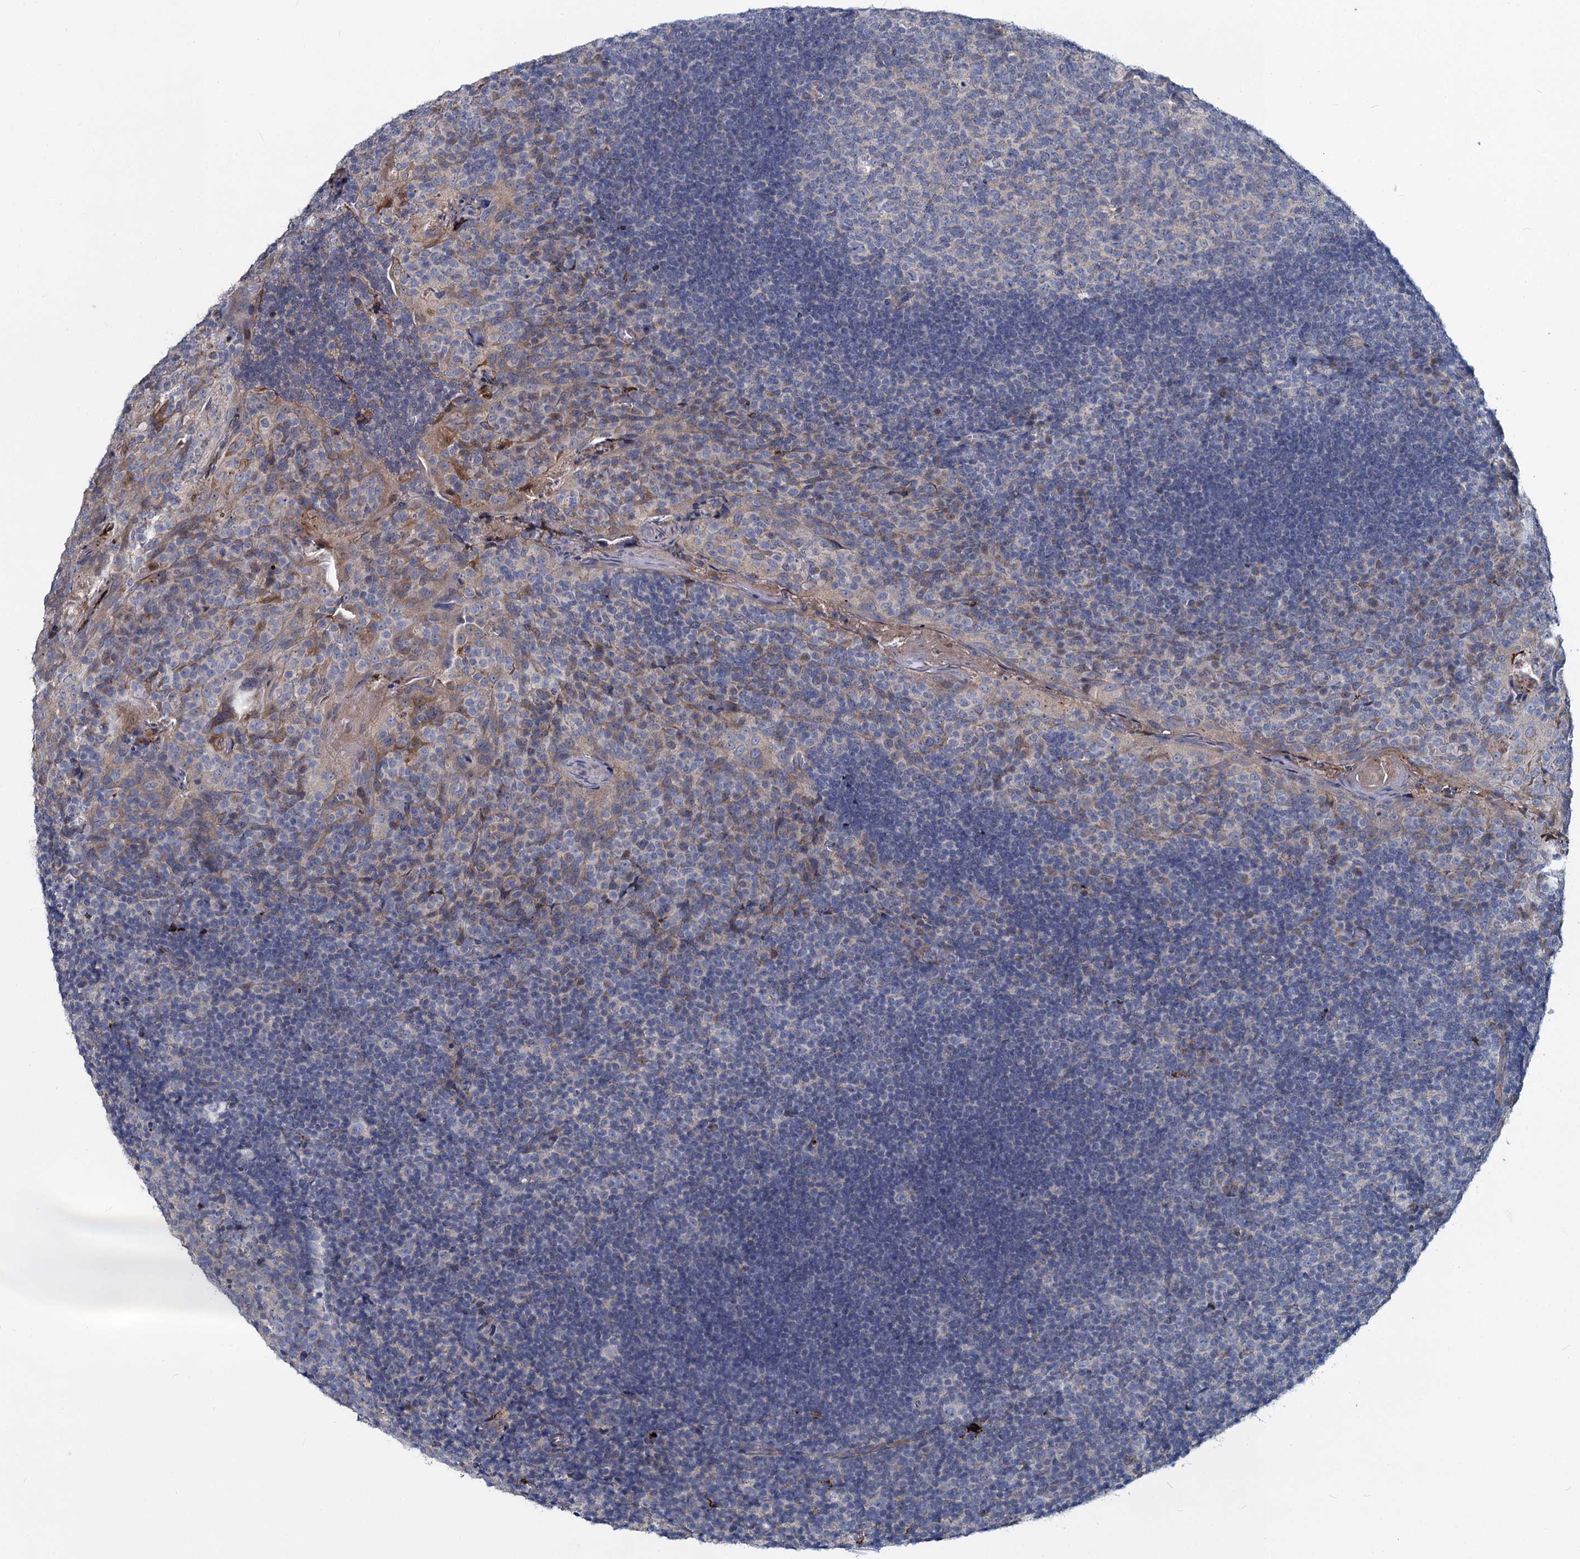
{"staining": {"intensity": "negative", "quantity": "none", "location": "none"}, "tissue": "tonsil", "cell_type": "Germinal center cells", "image_type": "normal", "snomed": [{"axis": "morphology", "description": "Normal tissue, NOS"}, {"axis": "topography", "description": "Tonsil"}], "caption": "IHC histopathology image of normal tonsil: human tonsil stained with DAB exhibits no significant protein staining in germinal center cells.", "gene": "DCUN1D2", "patient": {"sex": "male", "age": 17}}